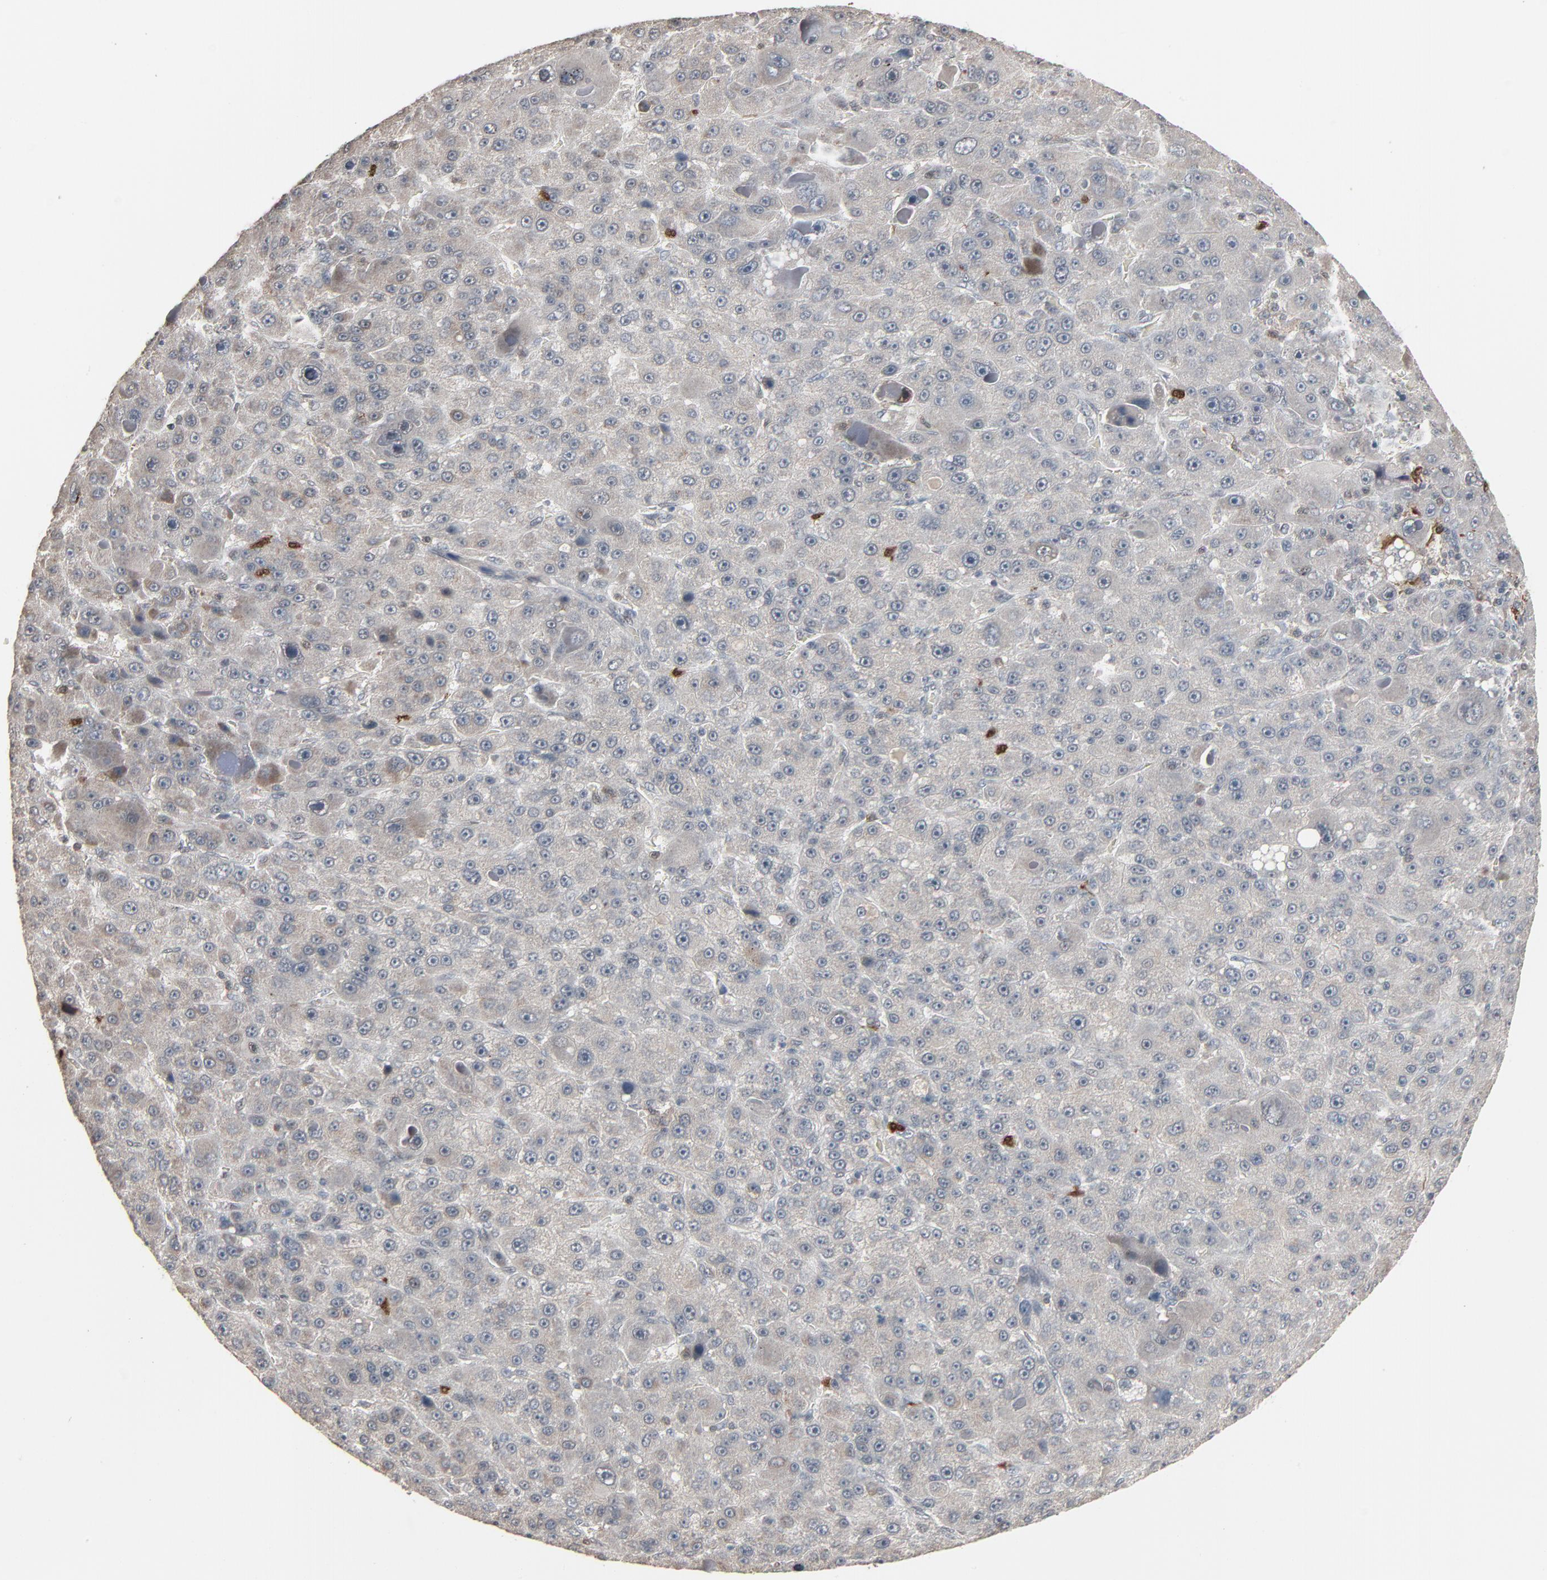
{"staining": {"intensity": "negative", "quantity": "none", "location": "none"}, "tissue": "liver cancer", "cell_type": "Tumor cells", "image_type": "cancer", "snomed": [{"axis": "morphology", "description": "Carcinoma, Hepatocellular, NOS"}, {"axis": "topography", "description": "Liver"}], "caption": "Tumor cells are negative for brown protein staining in liver cancer (hepatocellular carcinoma). (Stains: DAB (3,3'-diaminobenzidine) immunohistochemistry (IHC) with hematoxylin counter stain, Microscopy: brightfield microscopy at high magnification).", "gene": "DOCK8", "patient": {"sex": "male", "age": 76}}